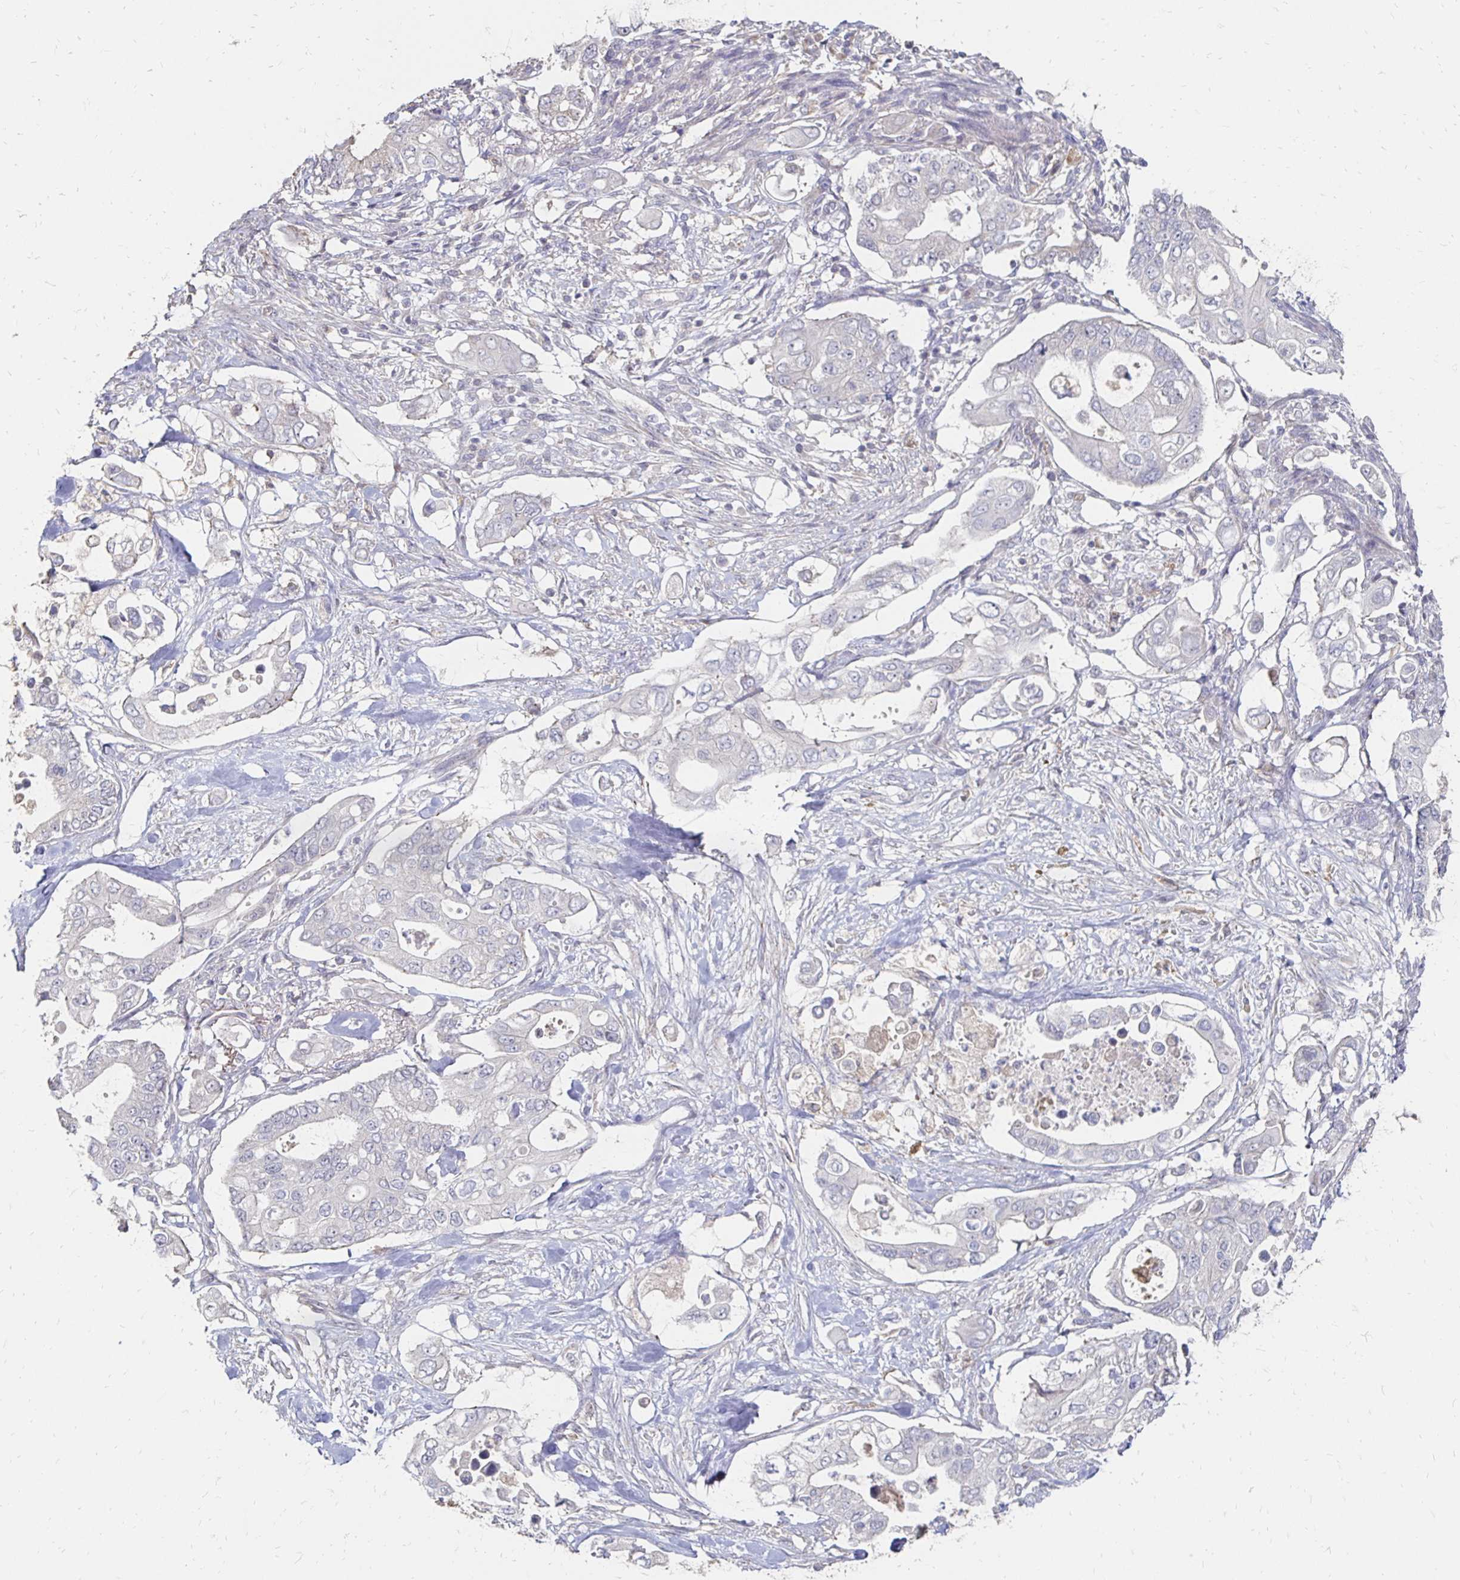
{"staining": {"intensity": "negative", "quantity": "none", "location": "none"}, "tissue": "pancreatic cancer", "cell_type": "Tumor cells", "image_type": "cancer", "snomed": [{"axis": "morphology", "description": "Adenocarcinoma, NOS"}, {"axis": "topography", "description": "Pancreas"}], "caption": "Tumor cells are negative for brown protein staining in pancreatic cancer. Brightfield microscopy of immunohistochemistry (IHC) stained with DAB (3,3'-diaminobenzidine) (brown) and hematoxylin (blue), captured at high magnification.", "gene": "ZNF727", "patient": {"sex": "female", "age": 63}}